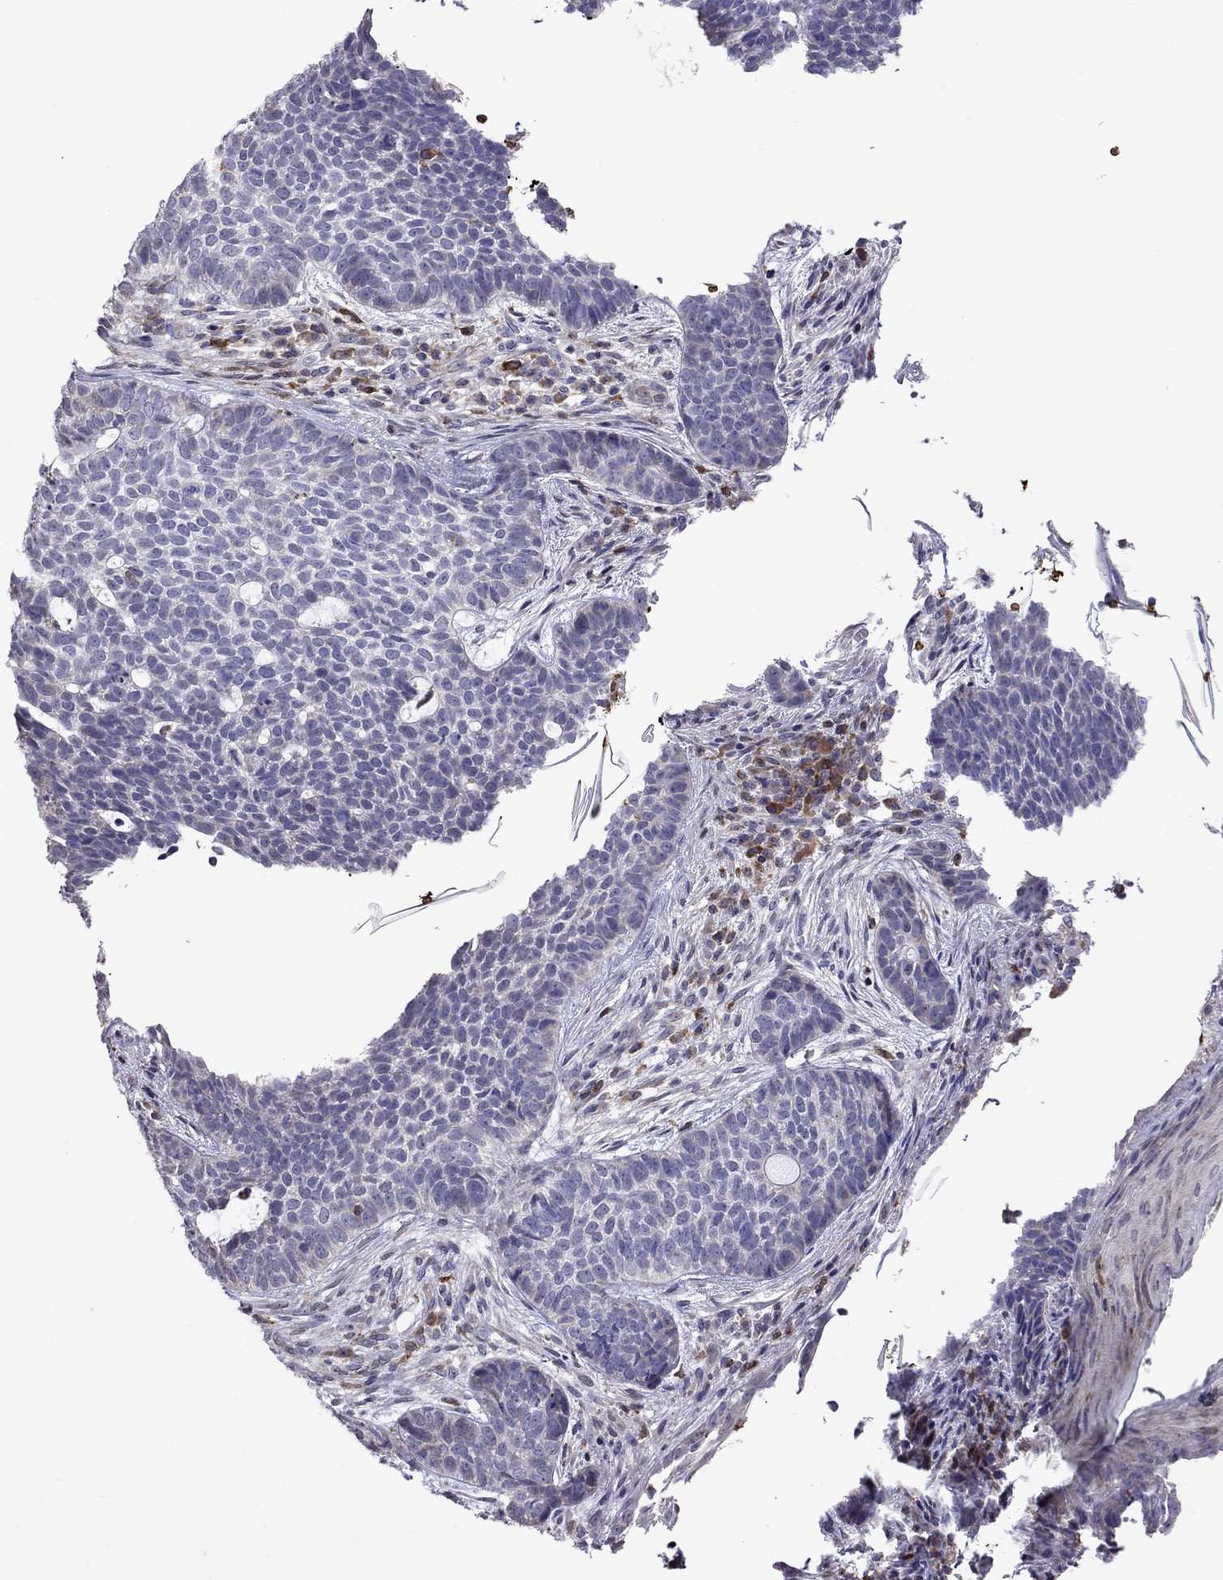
{"staining": {"intensity": "negative", "quantity": "none", "location": "none"}, "tissue": "skin cancer", "cell_type": "Tumor cells", "image_type": "cancer", "snomed": [{"axis": "morphology", "description": "Basal cell carcinoma"}, {"axis": "topography", "description": "Skin"}], "caption": "High power microscopy micrograph of an IHC micrograph of basal cell carcinoma (skin), revealing no significant staining in tumor cells. (DAB immunohistochemistry with hematoxylin counter stain).", "gene": "ADAM28", "patient": {"sex": "female", "age": 69}}